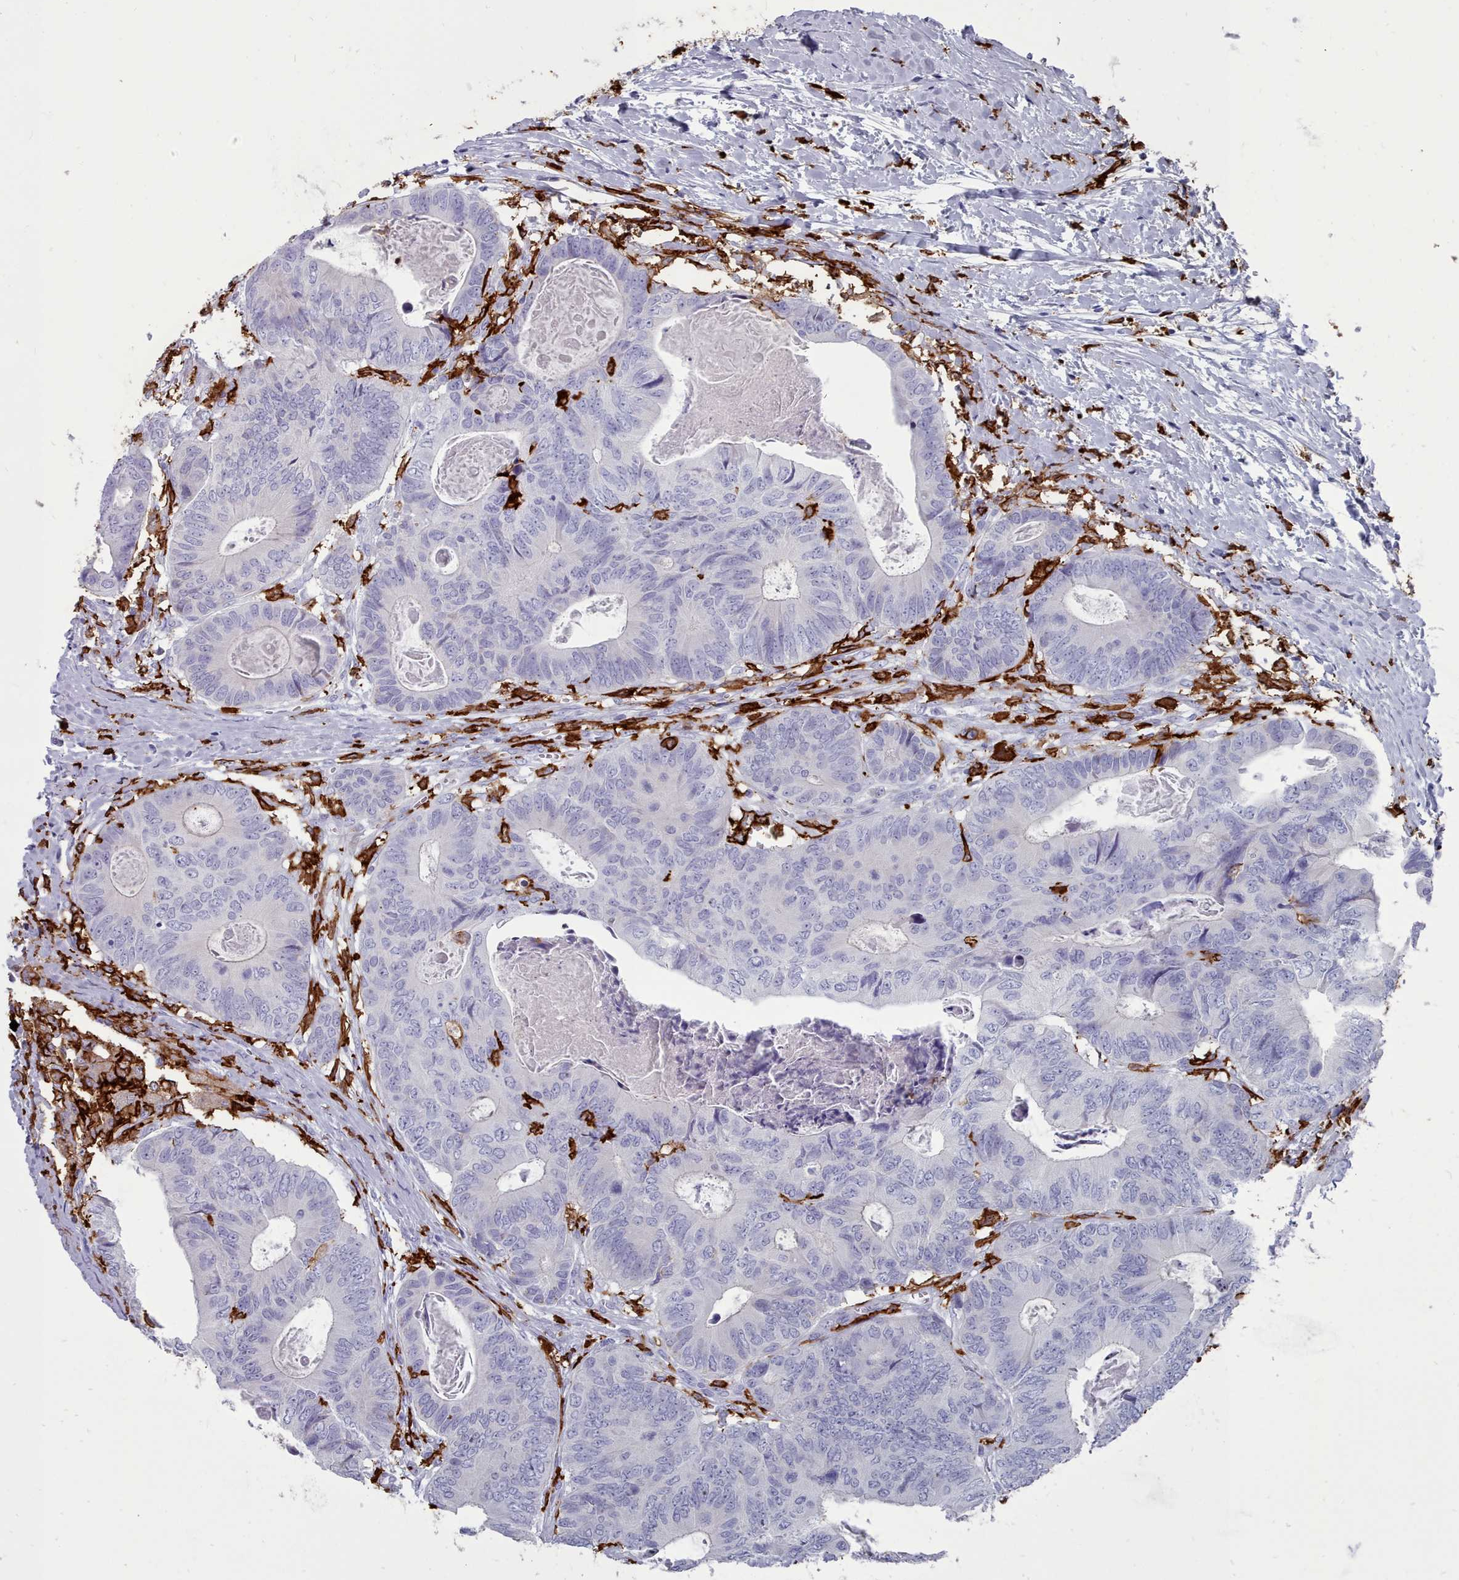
{"staining": {"intensity": "negative", "quantity": "none", "location": "none"}, "tissue": "colorectal cancer", "cell_type": "Tumor cells", "image_type": "cancer", "snomed": [{"axis": "morphology", "description": "Adenocarcinoma, NOS"}, {"axis": "topography", "description": "Colon"}], "caption": "Immunohistochemistry (IHC) image of adenocarcinoma (colorectal) stained for a protein (brown), which exhibits no positivity in tumor cells.", "gene": "AIF1", "patient": {"sex": "male", "age": 85}}